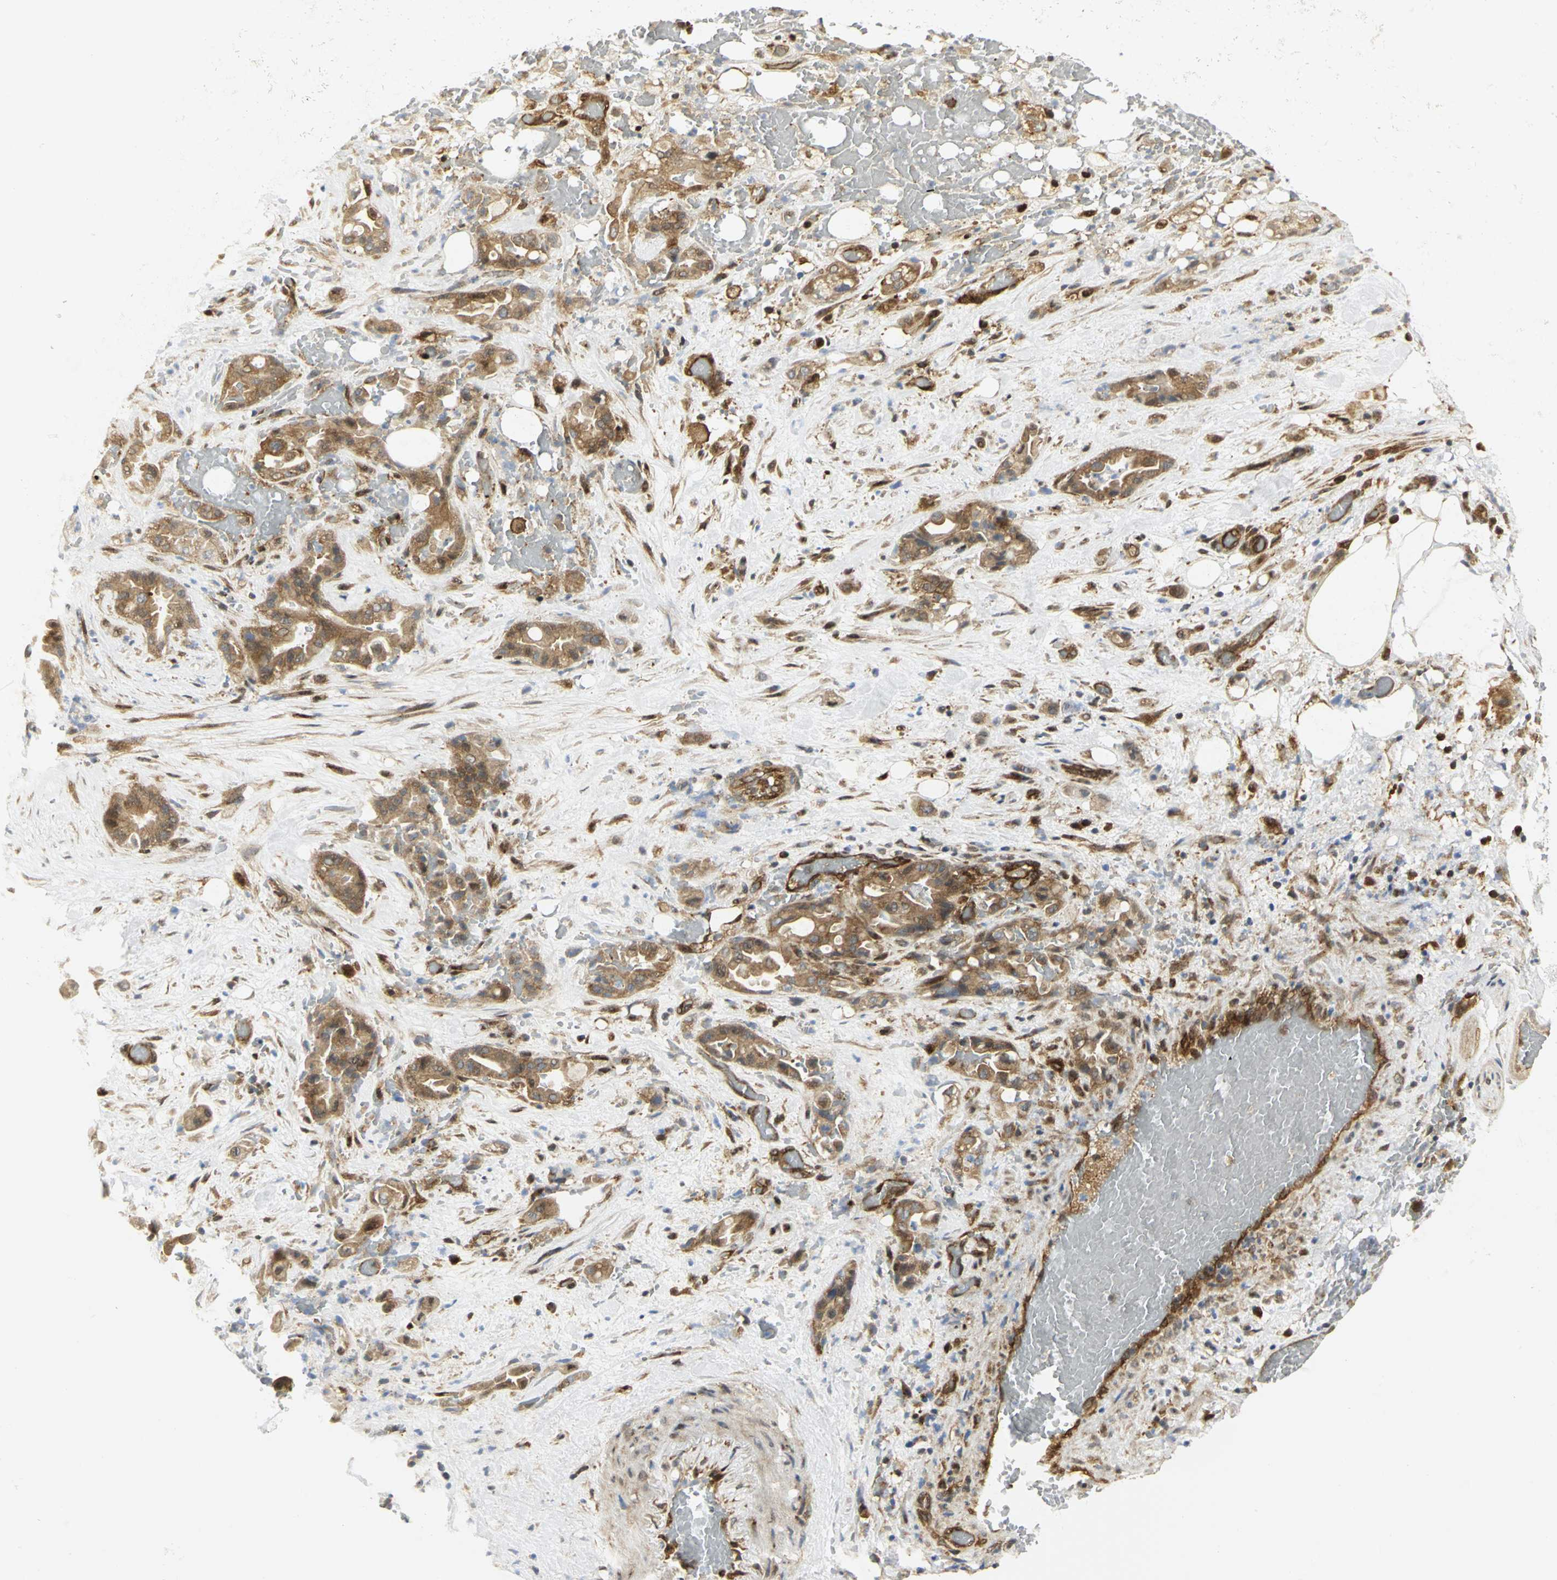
{"staining": {"intensity": "moderate", "quantity": ">75%", "location": "cytoplasmic/membranous"}, "tissue": "liver cancer", "cell_type": "Tumor cells", "image_type": "cancer", "snomed": [{"axis": "morphology", "description": "Cholangiocarcinoma"}, {"axis": "topography", "description": "Liver"}], "caption": "Liver cancer (cholangiocarcinoma) stained with a protein marker displays moderate staining in tumor cells.", "gene": "EEA1", "patient": {"sex": "female", "age": 68}}